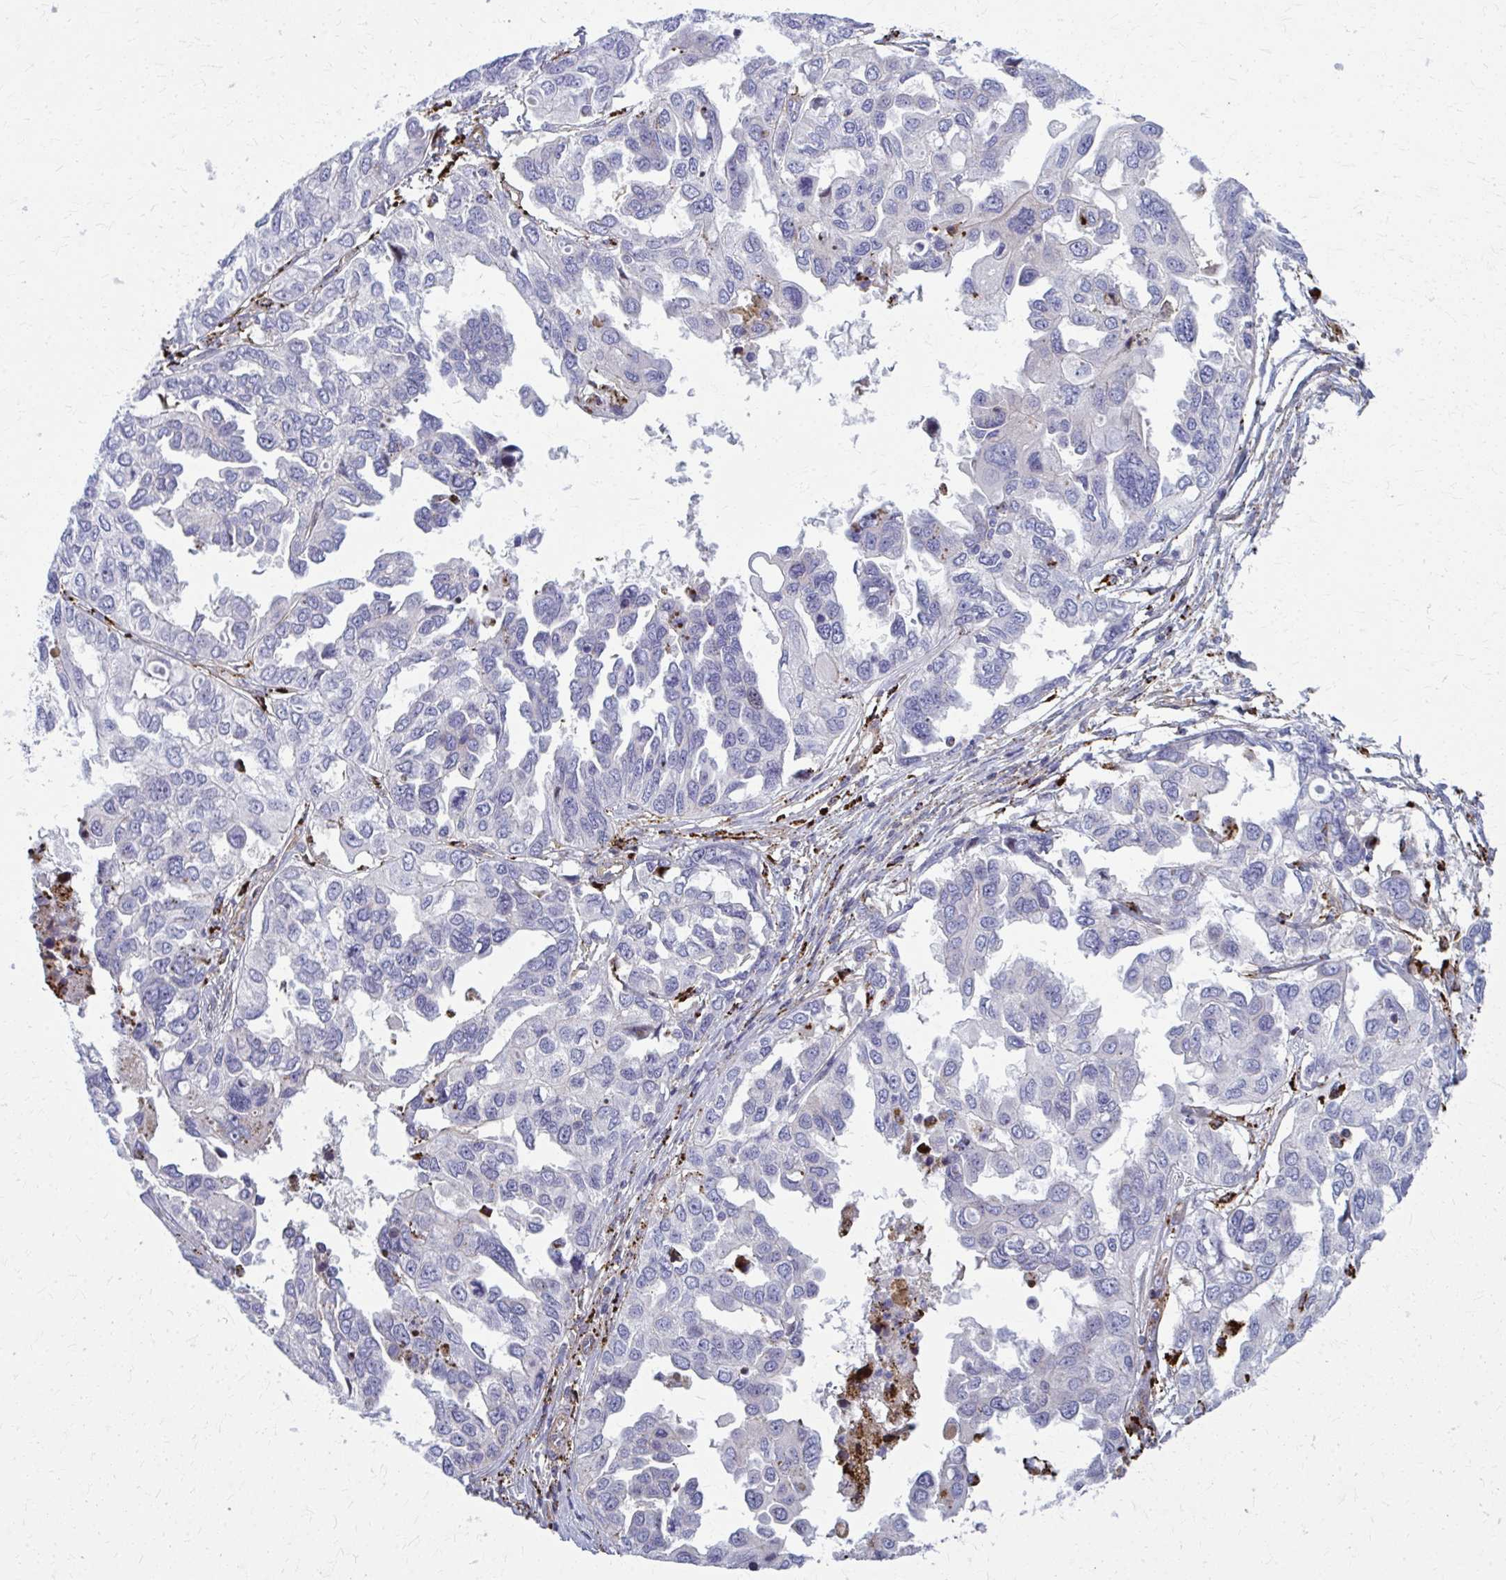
{"staining": {"intensity": "negative", "quantity": "none", "location": "none"}, "tissue": "ovarian cancer", "cell_type": "Tumor cells", "image_type": "cancer", "snomed": [{"axis": "morphology", "description": "Cystadenocarcinoma, serous, NOS"}, {"axis": "topography", "description": "Ovary"}], "caption": "This micrograph is of serous cystadenocarcinoma (ovarian) stained with immunohistochemistry (IHC) to label a protein in brown with the nuclei are counter-stained blue. There is no staining in tumor cells.", "gene": "LRRC4B", "patient": {"sex": "female", "age": 53}}